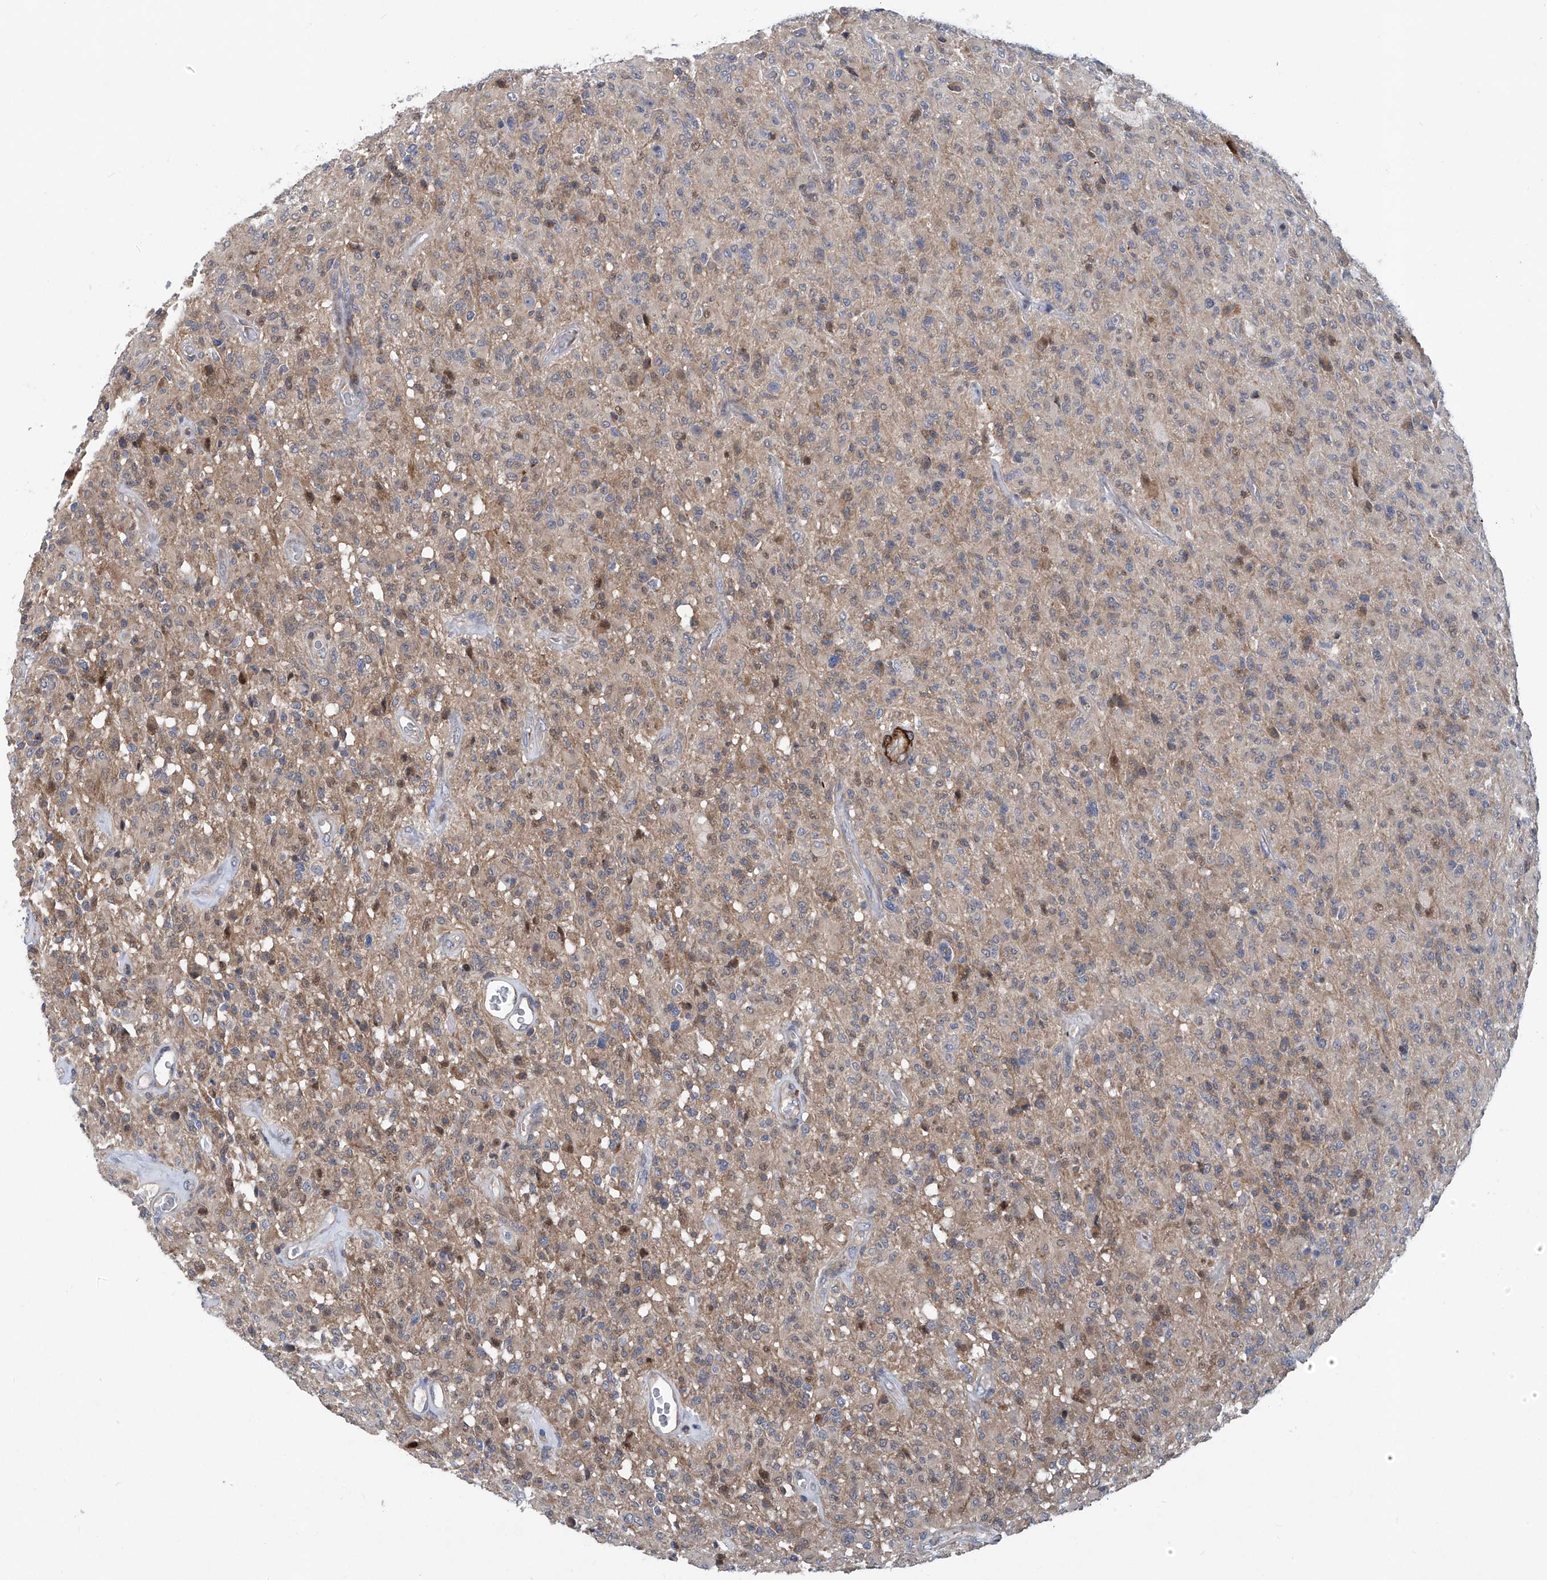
{"staining": {"intensity": "negative", "quantity": "none", "location": "none"}, "tissue": "glioma", "cell_type": "Tumor cells", "image_type": "cancer", "snomed": [{"axis": "morphology", "description": "Glioma, malignant, High grade"}, {"axis": "topography", "description": "Brain"}], "caption": "Tumor cells show no significant staining in glioma. (DAB immunohistochemistry (IHC) with hematoxylin counter stain).", "gene": "NT5C3A", "patient": {"sex": "female", "age": 57}}